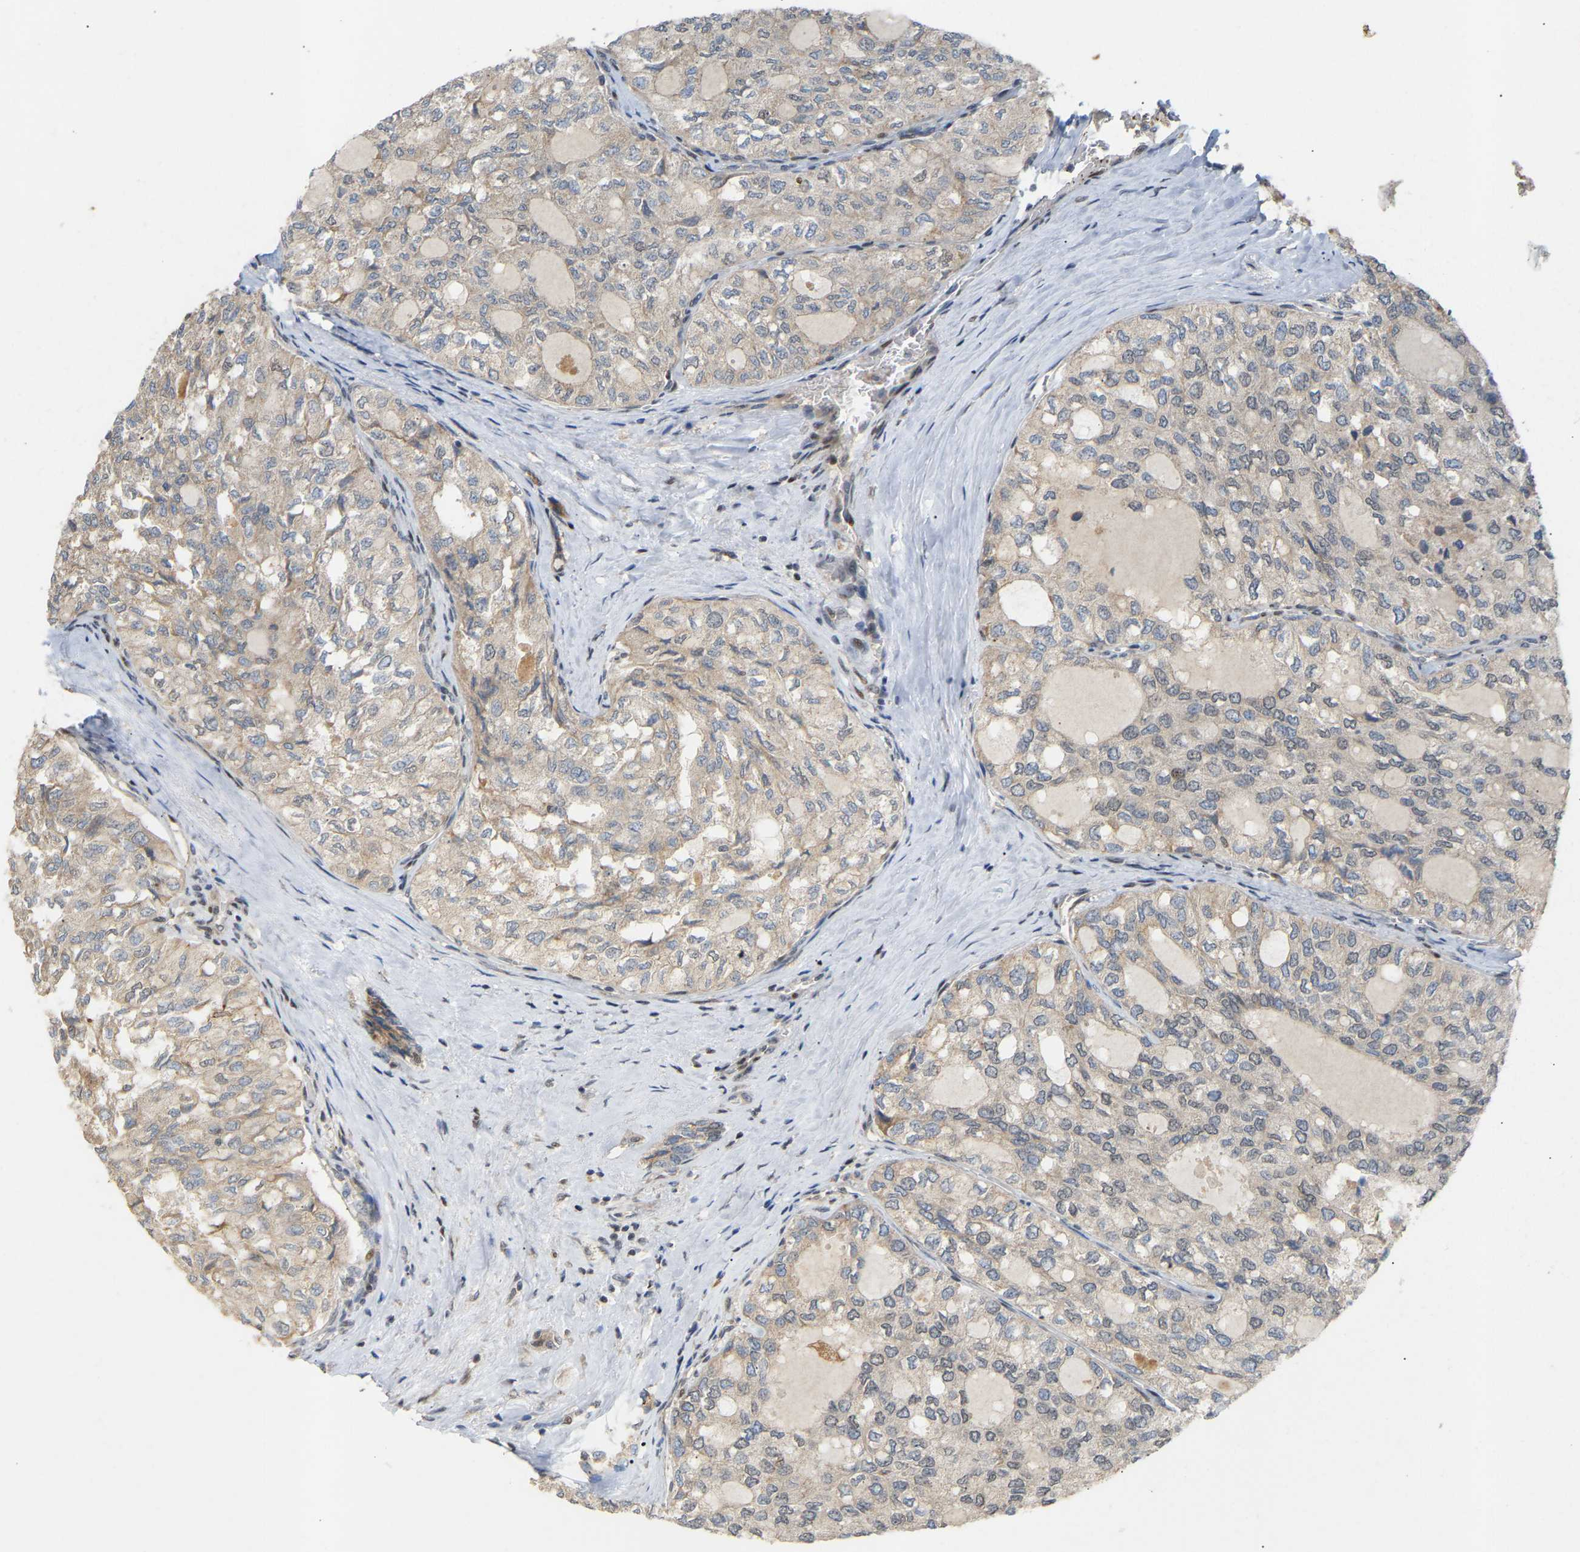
{"staining": {"intensity": "weak", "quantity": "25%-75%", "location": "cytoplasmic/membranous"}, "tissue": "thyroid cancer", "cell_type": "Tumor cells", "image_type": "cancer", "snomed": [{"axis": "morphology", "description": "Follicular adenoma carcinoma, NOS"}, {"axis": "topography", "description": "Thyroid gland"}], "caption": "A brown stain labels weak cytoplasmic/membranous staining of a protein in thyroid follicular adenoma carcinoma tumor cells.", "gene": "PTPN4", "patient": {"sex": "male", "age": 75}}